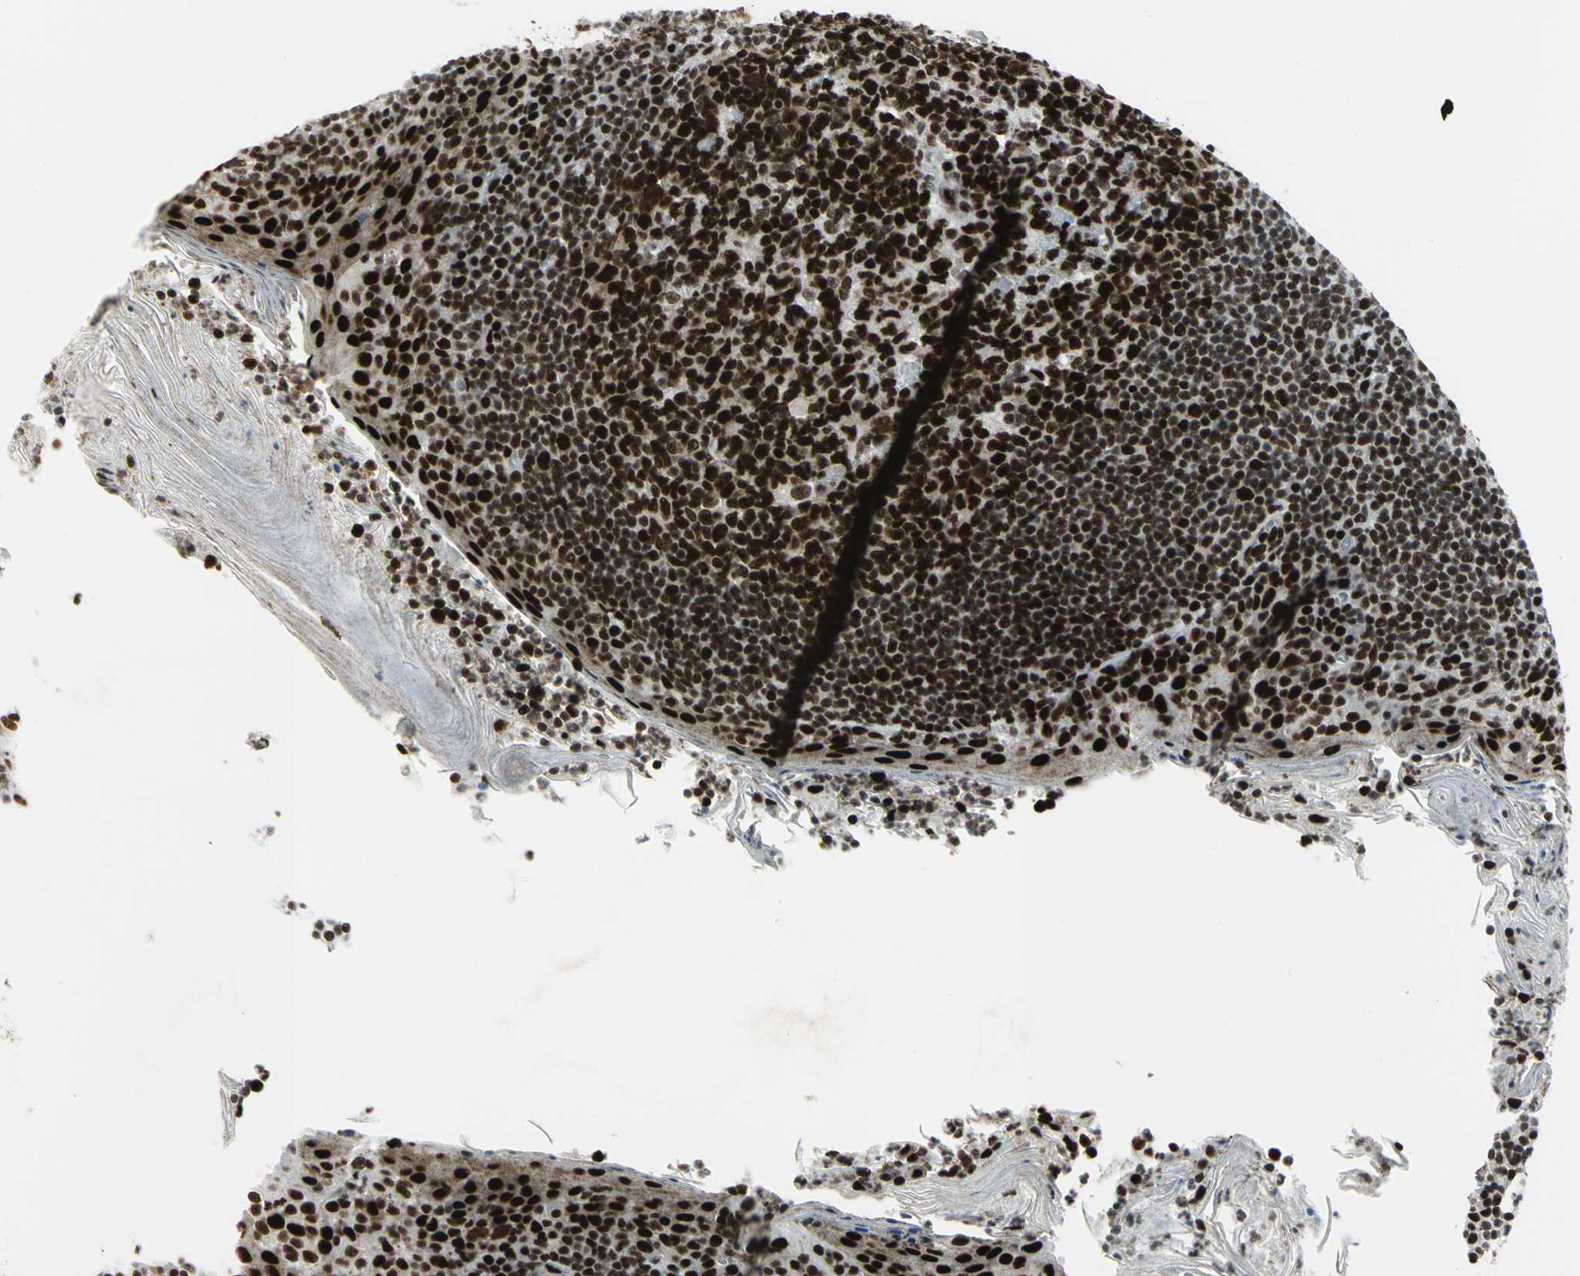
{"staining": {"intensity": "strong", "quantity": ">75%", "location": "nuclear"}, "tissue": "tonsil", "cell_type": "Germinal center cells", "image_type": "normal", "snomed": [{"axis": "morphology", "description": "Normal tissue, NOS"}, {"axis": "topography", "description": "Tonsil"}], "caption": "Immunohistochemistry photomicrograph of unremarkable tonsil: tonsil stained using immunohistochemistry exhibits high levels of strong protein expression localized specifically in the nuclear of germinal center cells, appearing as a nuclear brown color.", "gene": "SMARCA4", "patient": {"sex": "male", "age": 31}}